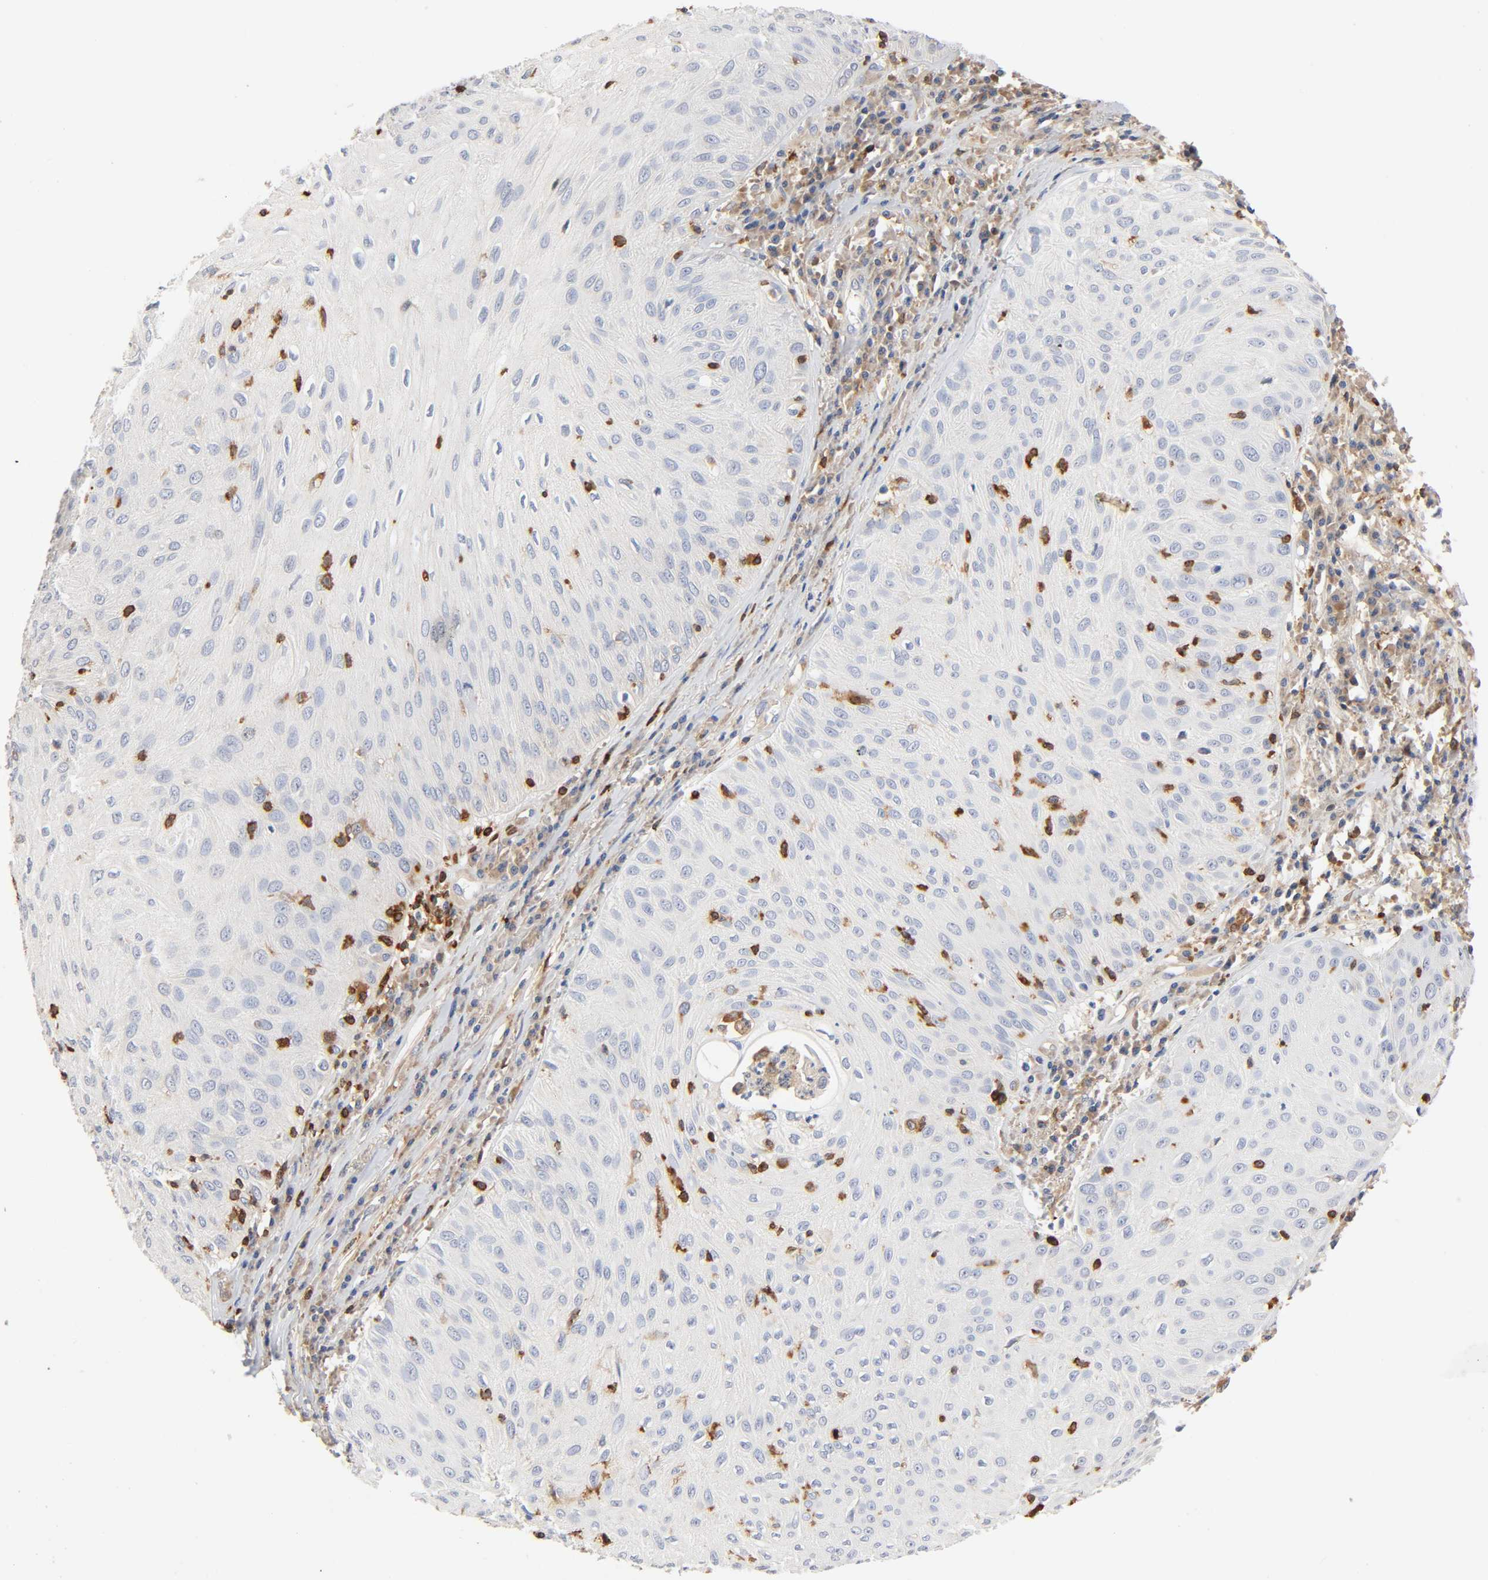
{"staining": {"intensity": "moderate", "quantity": "<25%", "location": "cytoplasmic/membranous"}, "tissue": "skin cancer", "cell_type": "Tumor cells", "image_type": "cancer", "snomed": [{"axis": "morphology", "description": "Squamous cell carcinoma, NOS"}, {"axis": "topography", "description": "Skin"}], "caption": "Moderate cytoplasmic/membranous protein positivity is appreciated in about <25% of tumor cells in skin squamous cell carcinoma. Using DAB (3,3'-diaminobenzidine) (brown) and hematoxylin (blue) stains, captured at high magnification using brightfield microscopy.", "gene": "BIN1", "patient": {"sex": "male", "age": 65}}